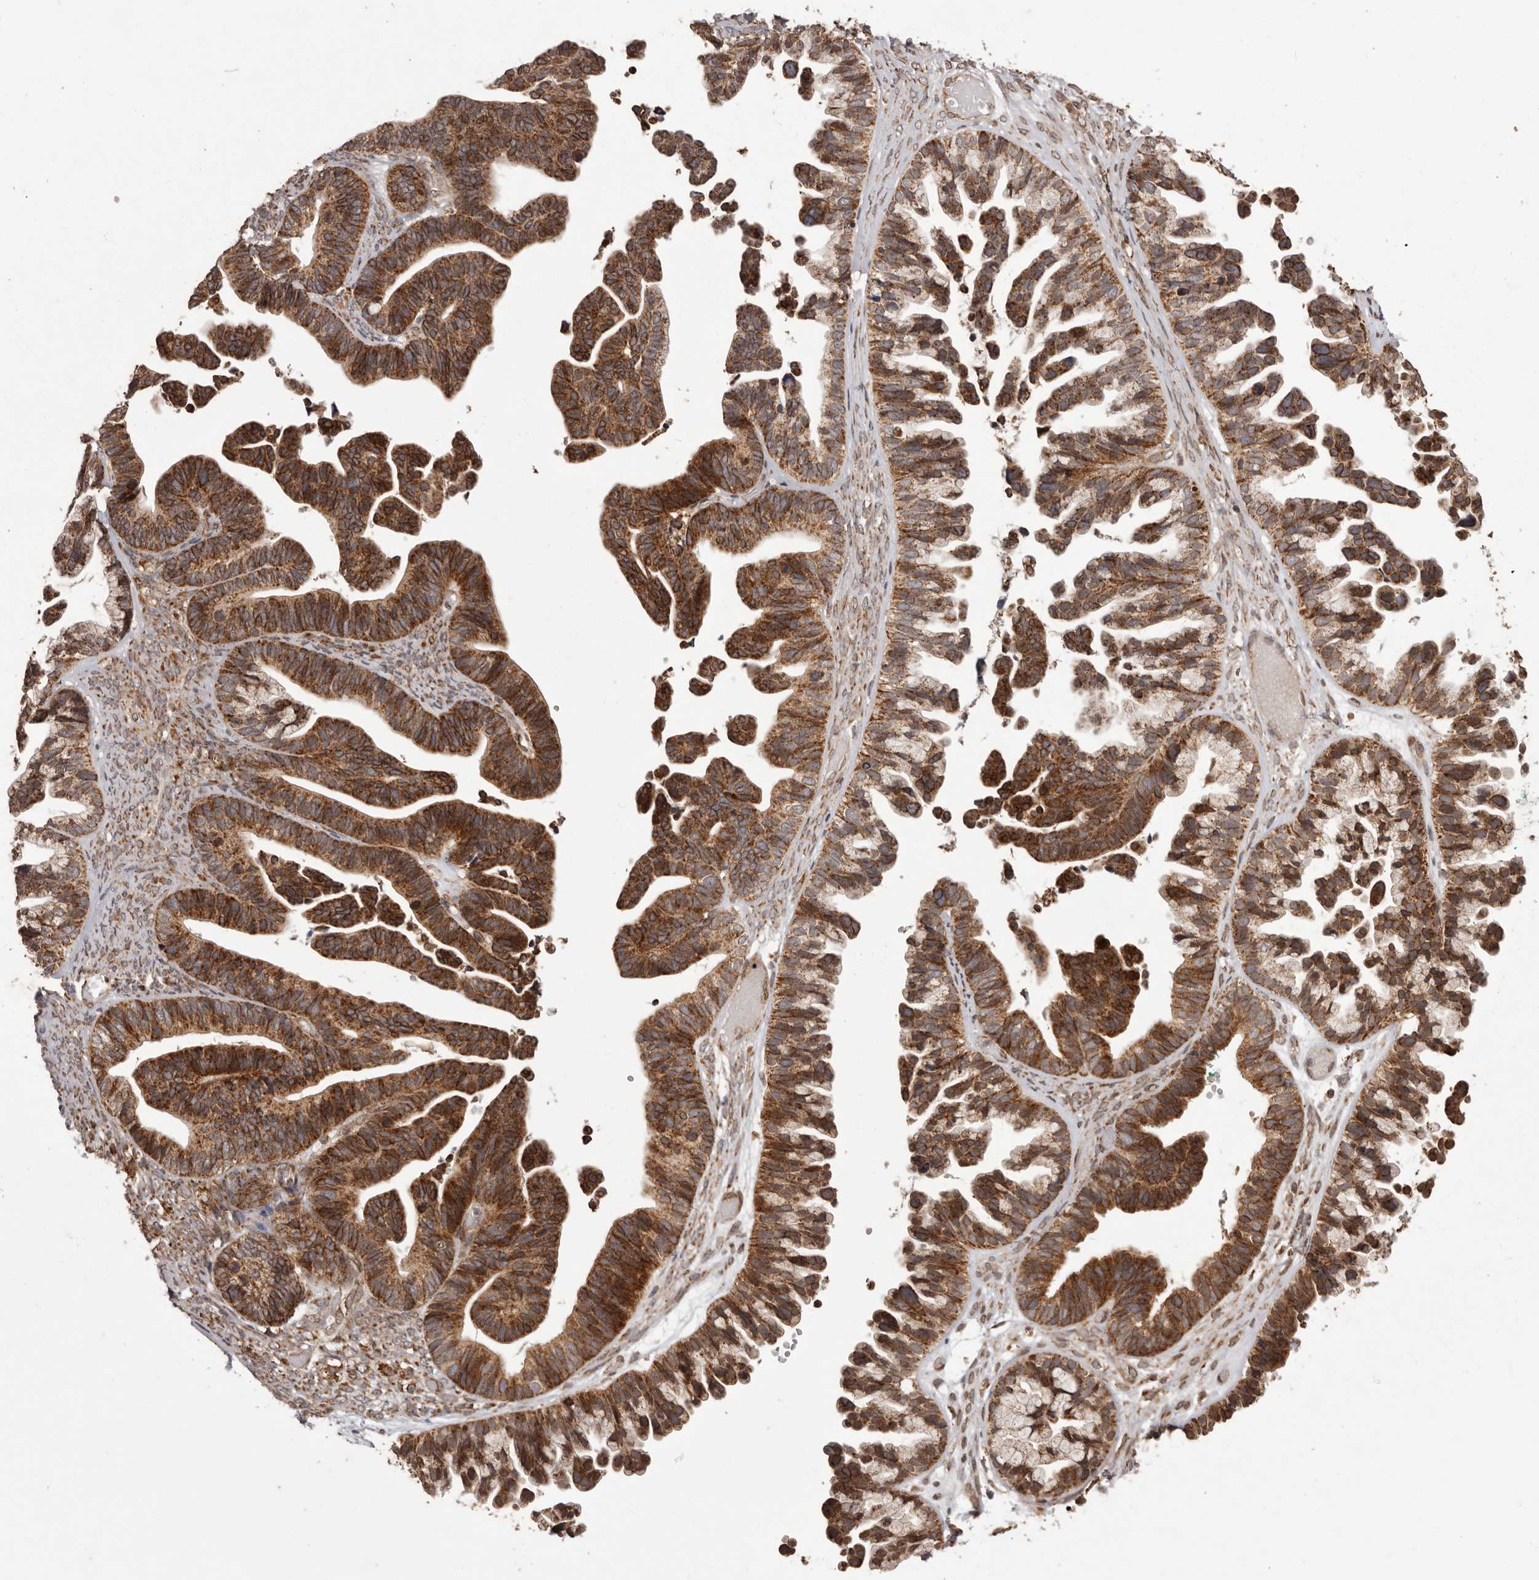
{"staining": {"intensity": "strong", "quantity": ">75%", "location": "cytoplasmic/membranous"}, "tissue": "ovarian cancer", "cell_type": "Tumor cells", "image_type": "cancer", "snomed": [{"axis": "morphology", "description": "Cystadenocarcinoma, serous, NOS"}, {"axis": "topography", "description": "Ovary"}], "caption": "Immunohistochemistry micrograph of human ovarian serous cystadenocarcinoma stained for a protein (brown), which reveals high levels of strong cytoplasmic/membranous staining in approximately >75% of tumor cells.", "gene": "CHRM2", "patient": {"sex": "female", "age": 56}}